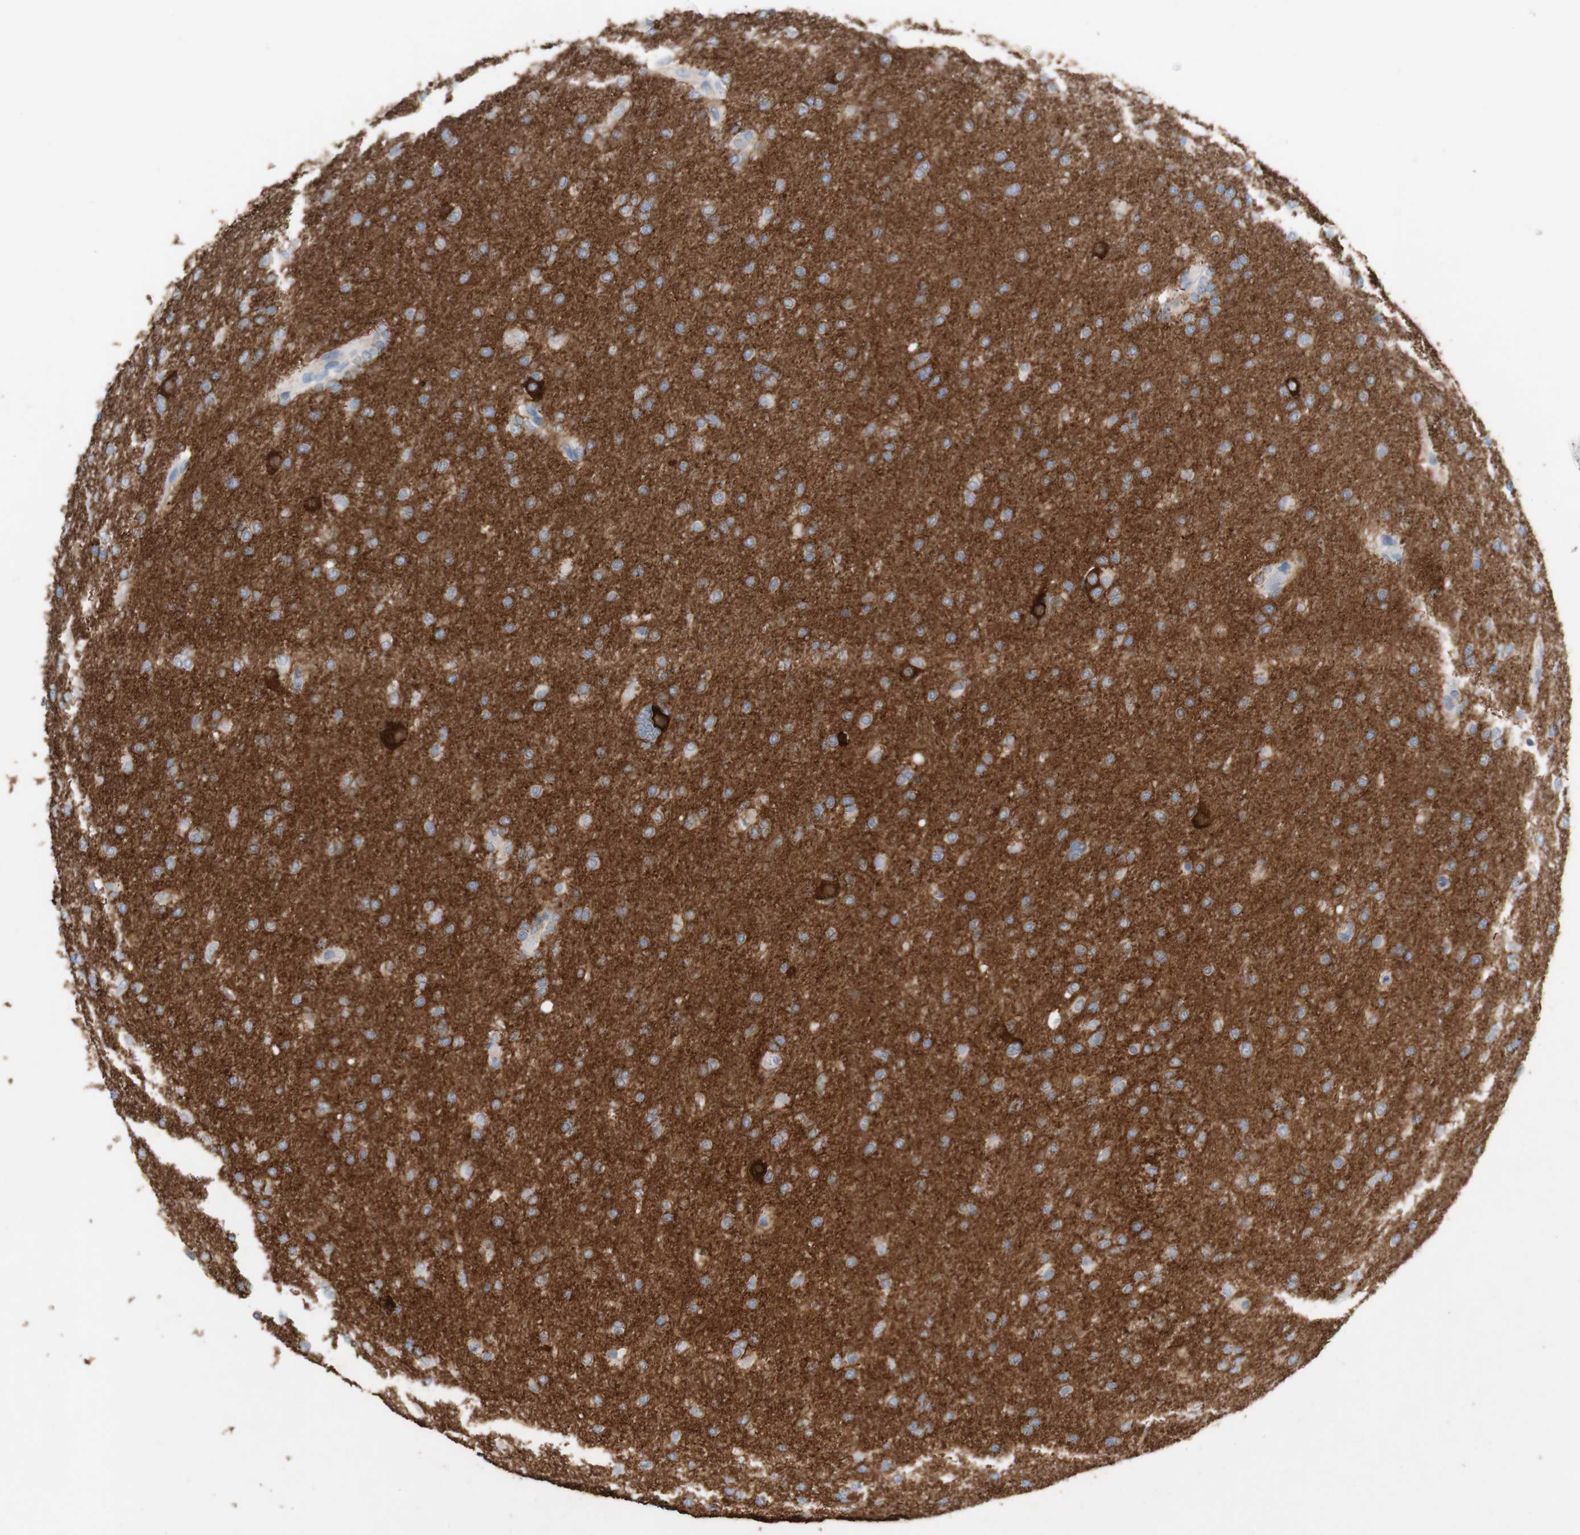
{"staining": {"intensity": "negative", "quantity": "none", "location": "none"}, "tissue": "glioma", "cell_type": "Tumor cells", "image_type": "cancer", "snomed": [{"axis": "morphology", "description": "Glioma, malignant, High grade"}, {"axis": "topography", "description": "Cerebral cortex"}], "caption": "Histopathology image shows no protein staining in tumor cells of glioma tissue. (DAB immunohistochemistry (IHC) visualized using brightfield microscopy, high magnification).", "gene": "PACSIN1", "patient": {"sex": "female", "age": 36}}